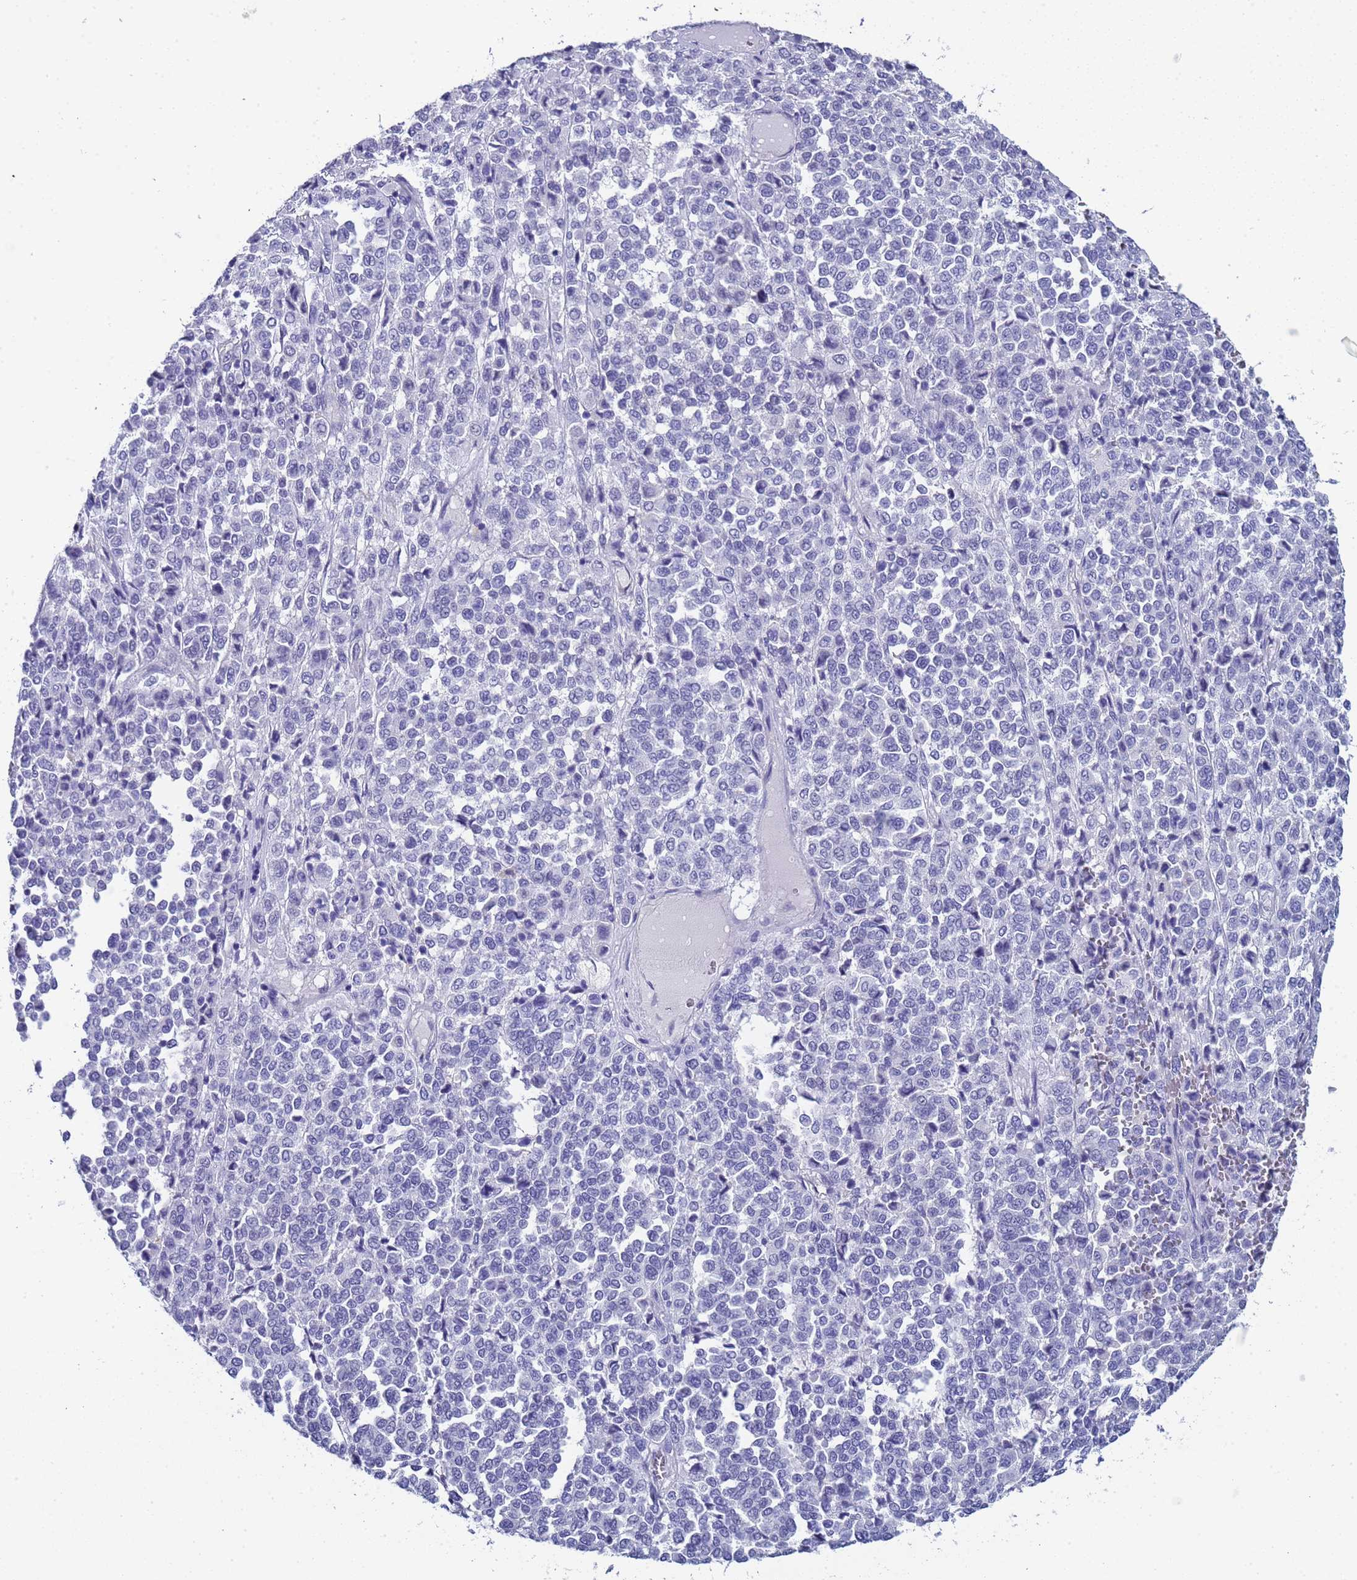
{"staining": {"intensity": "negative", "quantity": "none", "location": "none"}, "tissue": "melanoma", "cell_type": "Tumor cells", "image_type": "cancer", "snomed": [{"axis": "morphology", "description": "Malignant melanoma, Metastatic site"}, {"axis": "topography", "description": "Pancreas"}], "caption": "High magnification brightfield microscopy of malignant melanoma (metastatic site) stained with DAB (brown) and counterstained with hematoxylin (blue): tumor cells show no significant staining.", "gene": "CTRC", "patient": {"sex": "female", "age": 30}}